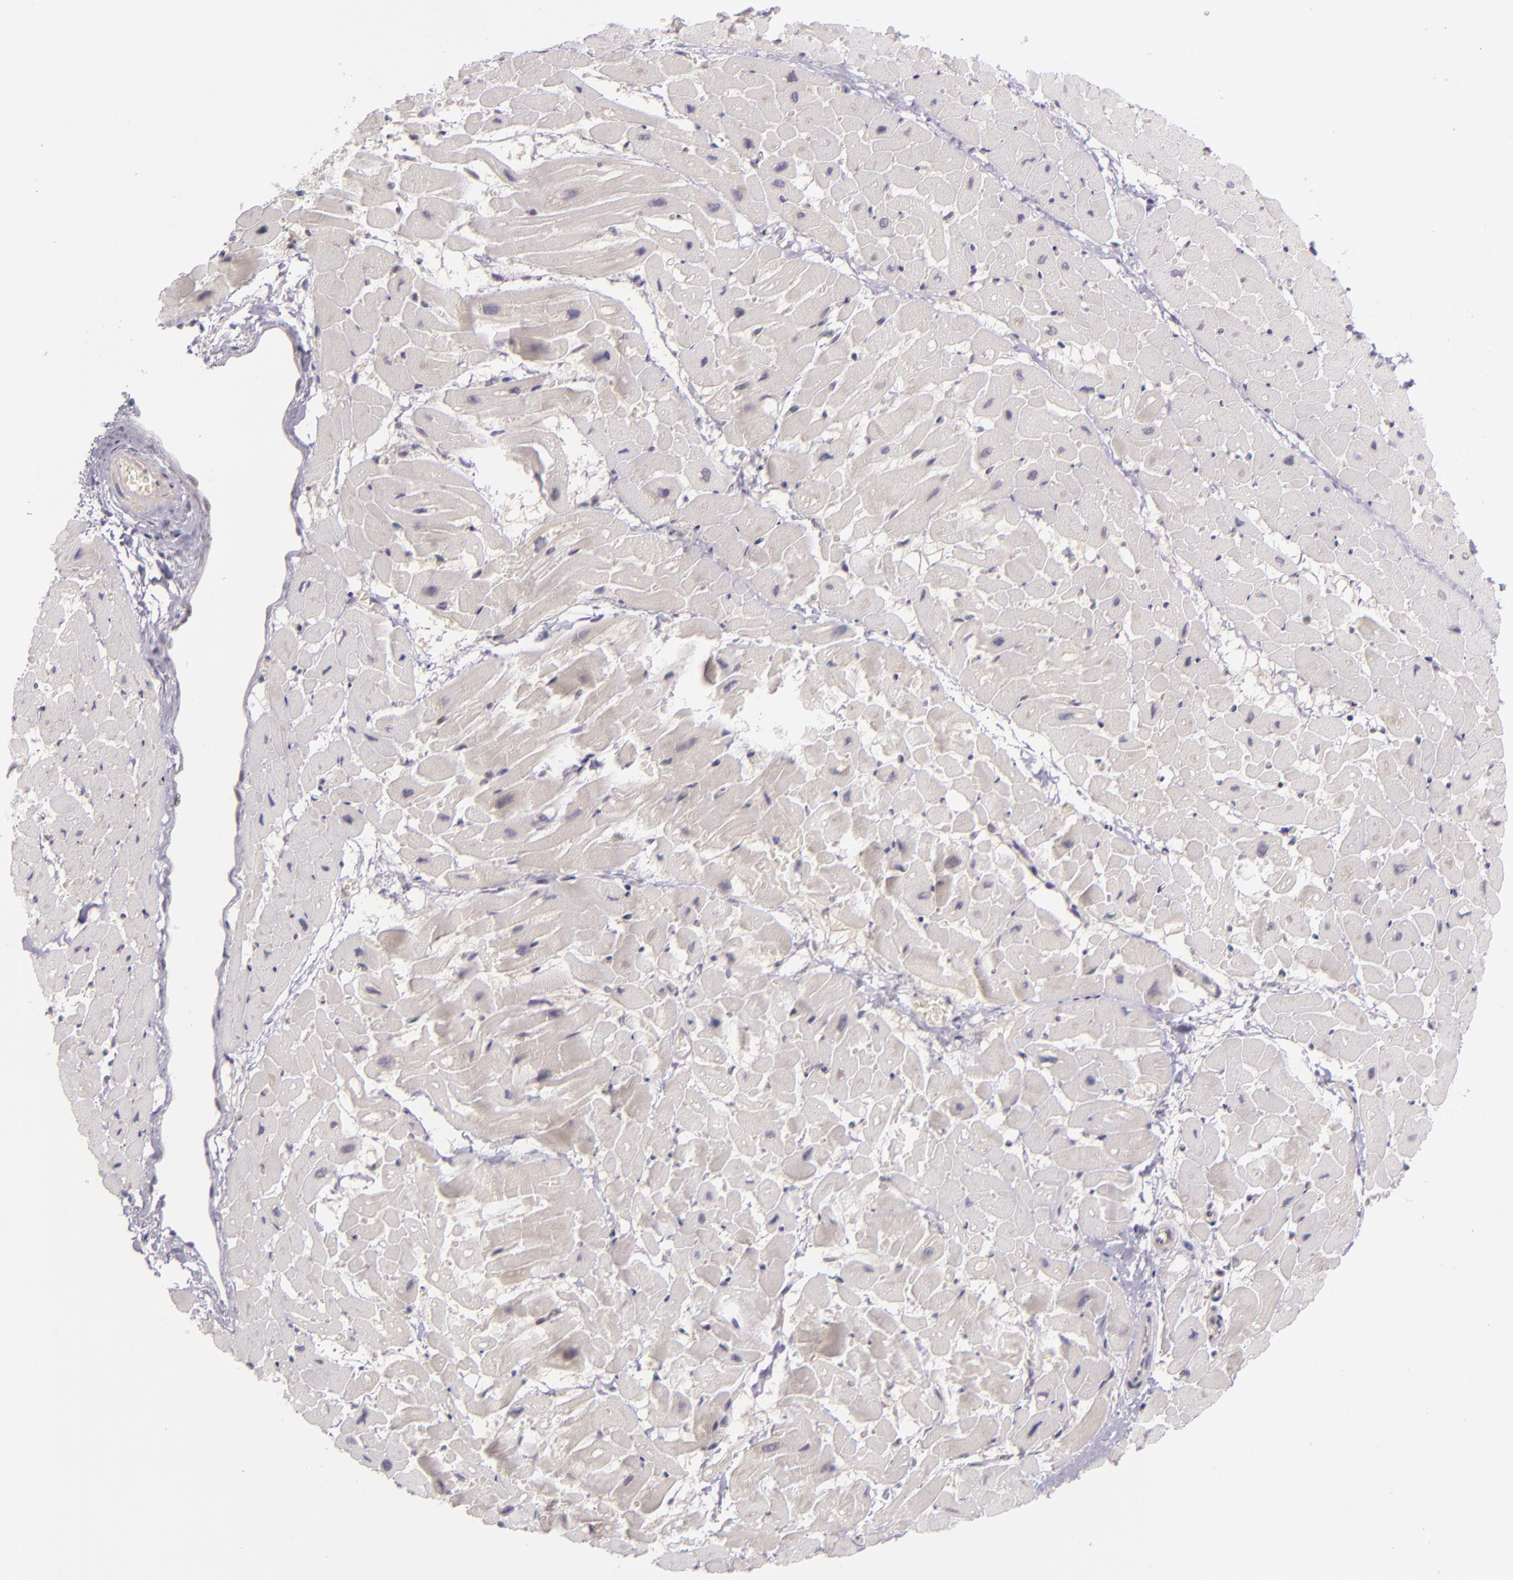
{"staining": {"intensity": "negative", "quantity": "none", "location": "none"}, "tissue": "heart muscle", "cell_type": "Cardiomyocytes", "image_type": "normal", "snomed": [{"axis": "morphology", "description": "Normal tissue, NOS"}, {"axis": "topography", "description": "Heart"}], "caption": "The histopathology image reveals no staining of cardiomyocytes in unremarkable heart muscle.", "gene": "CSE1L", "patient": {"sex": "male", "age": 45}}